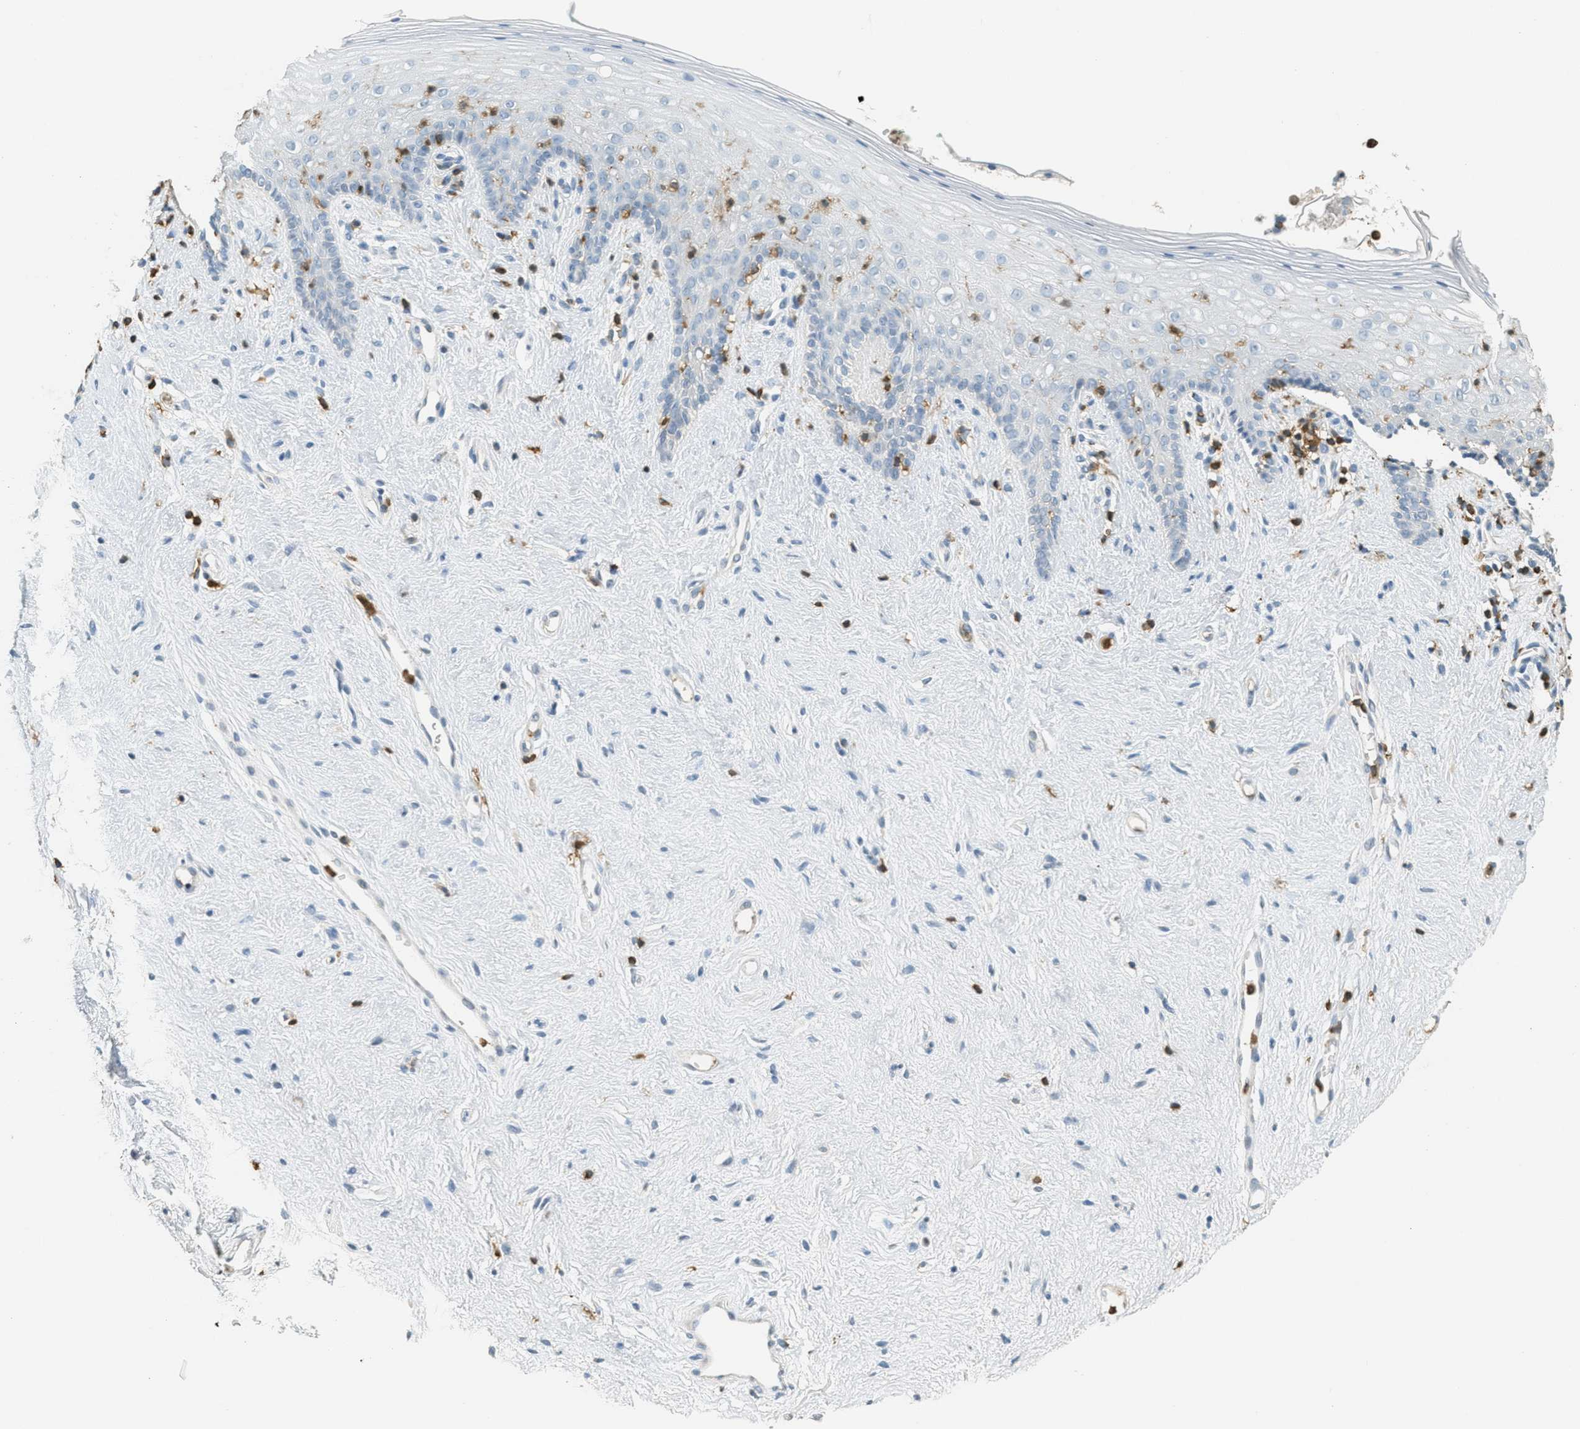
{"staining": {"intensity": "moderate", "quantity": "<25%", "location": "cytoplasmic/membranous"}, "tissue": "vagina", "cell_type": "Squamous epithelial cells", "image_type": "normal", "snomed": [{"axis": "morphology", "description": "Normal tissue, NOS"}, {"axis": "topography", "description": "Vagina"}], "caption": "A high-resolution image shows IHC staining of unremarkable vagina, which displays moderate cytoplasmic/membranous staining in about <25% of squamous epithelial cells.", "gene": "LSP1", "patient": {"sex": "female", "age": 44}}